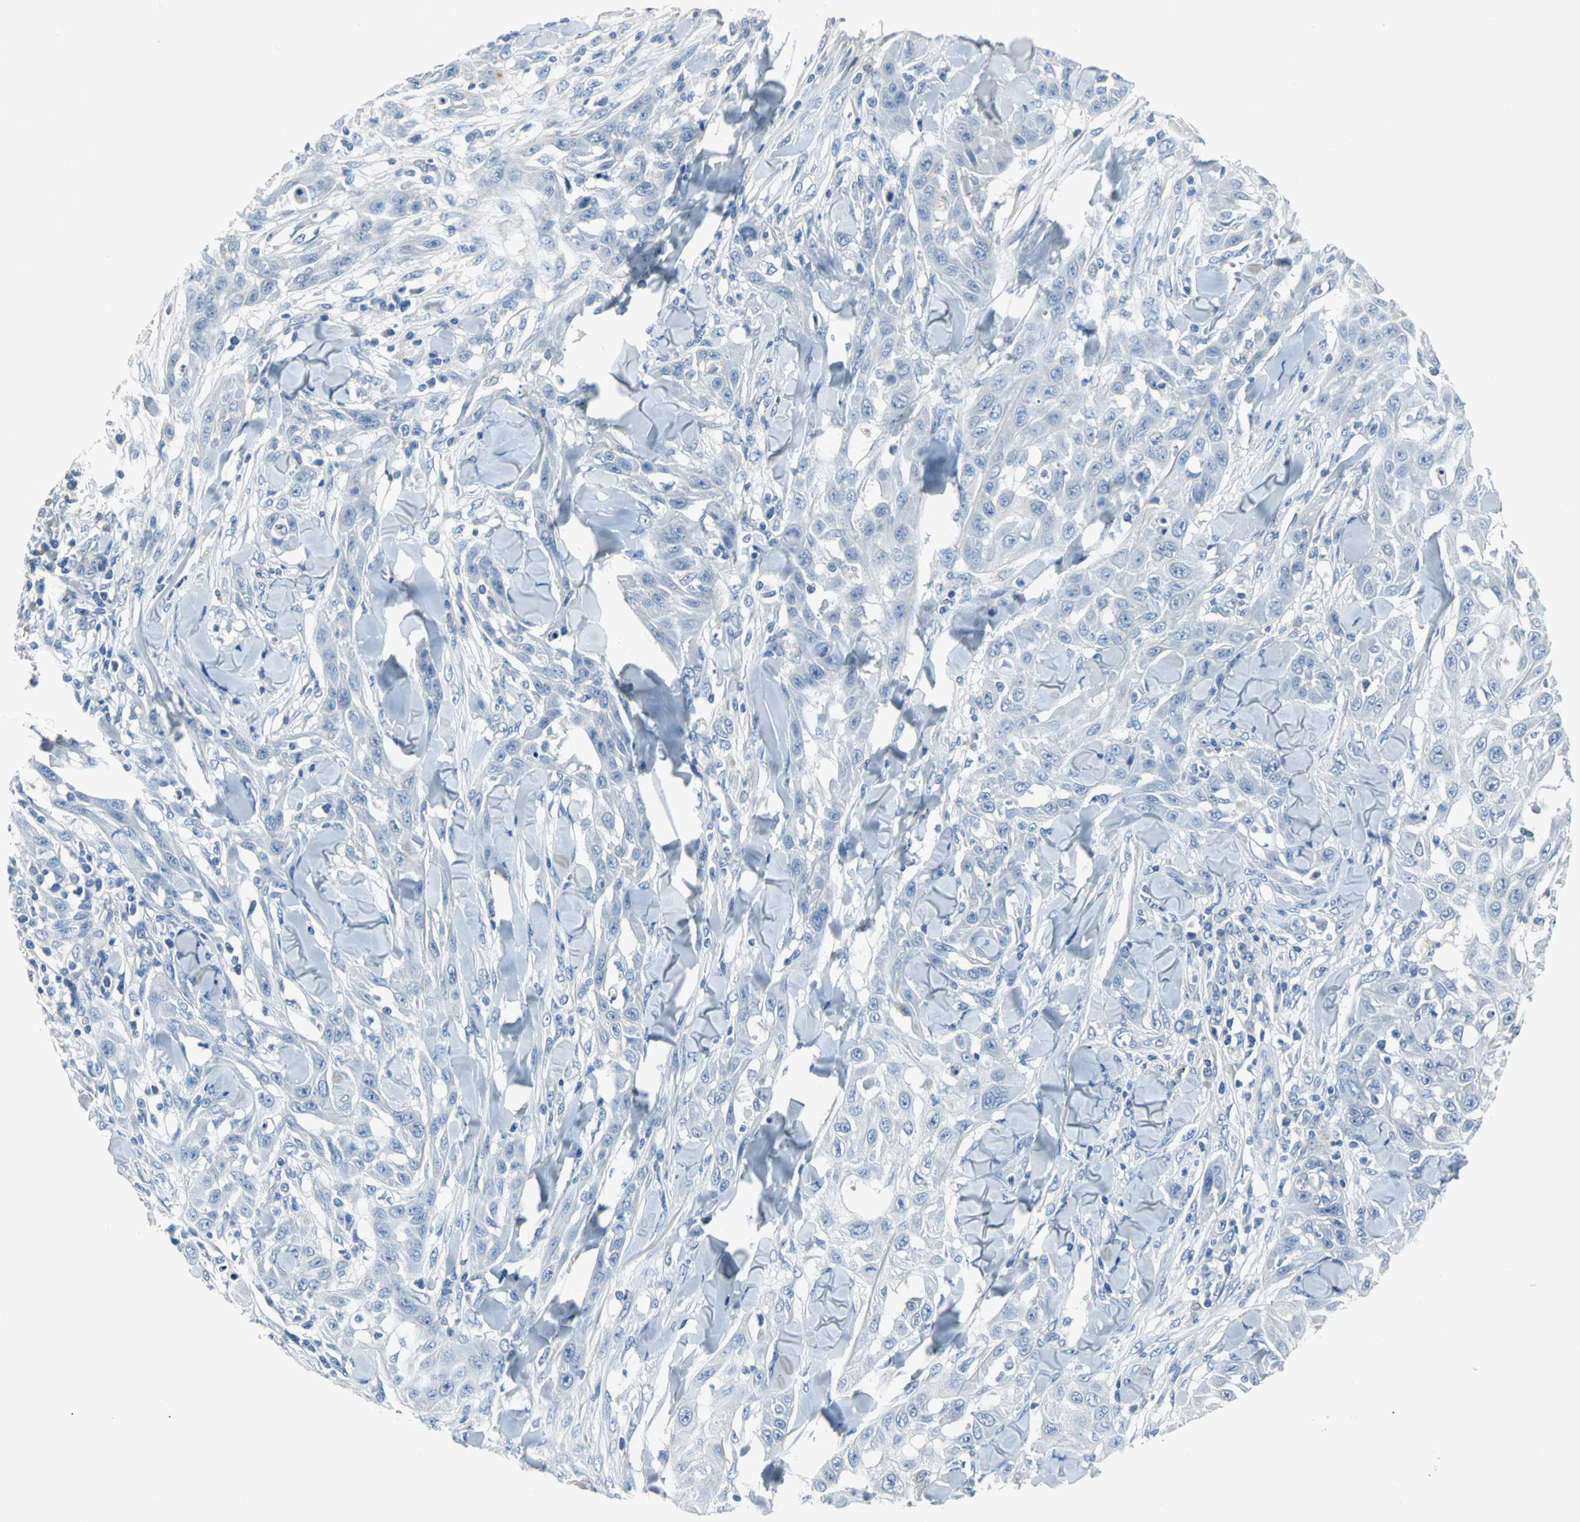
{"staining": {"intensity": "negative", "quantity": "none", "location": "none"}, "tissue": "skin cancer", "cell_type": "Tumor cells", "image_type": "cancer", "snomed": [{"axis": "morphology", "description": "Squamous cell carcinoma, NOS"}, {"axis": "topography", "description": "Skin"}], "caption": "This is an immunohistochemistry (IHC) micrograph of skin squamous cell carcinoma. There is no positivity in tumor cells.", "gene": "EFNB3", "patient": {"sex": "male", "age": 24}}